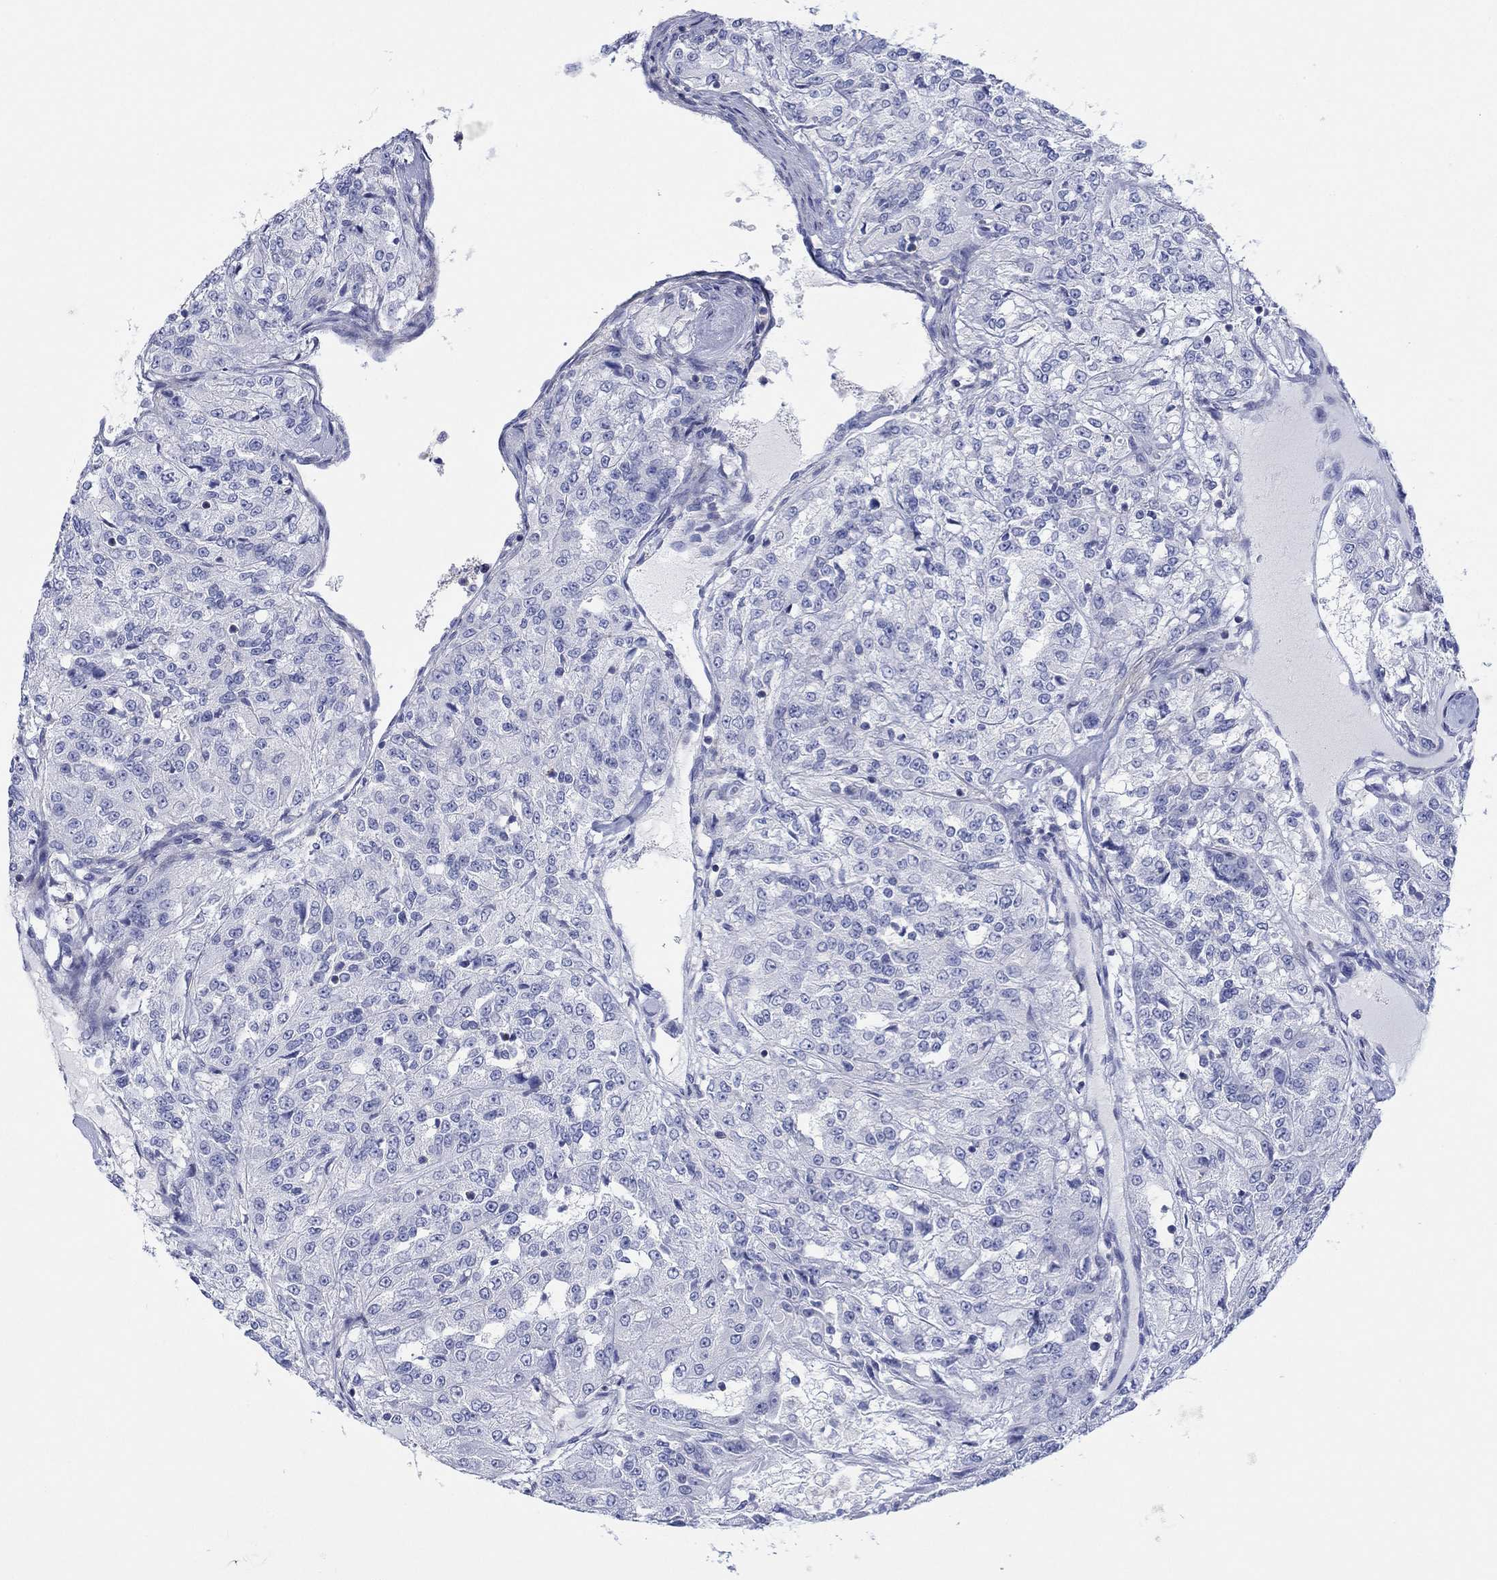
{"staining": {"intensity": "negative", "quantity": "none", "location": "none"}, "tissue": "renal cancer", "cell_type": "Tumor cells", "image_type": "cancer", "snomed": [{"axis": "morphology", "description": "Adenocarcinoma, NOS"}, {"axis": "topography", "description": "Kidney"}], "caption": "An immunohistochemistry (IHC) photomicrograph of adenocarcinoma (renal) is shown. There is no staining in tumor cells of adenocarcinoma (renal).", "gene": "PPIL6", "patient": {"sex": "female", "age": 63}}